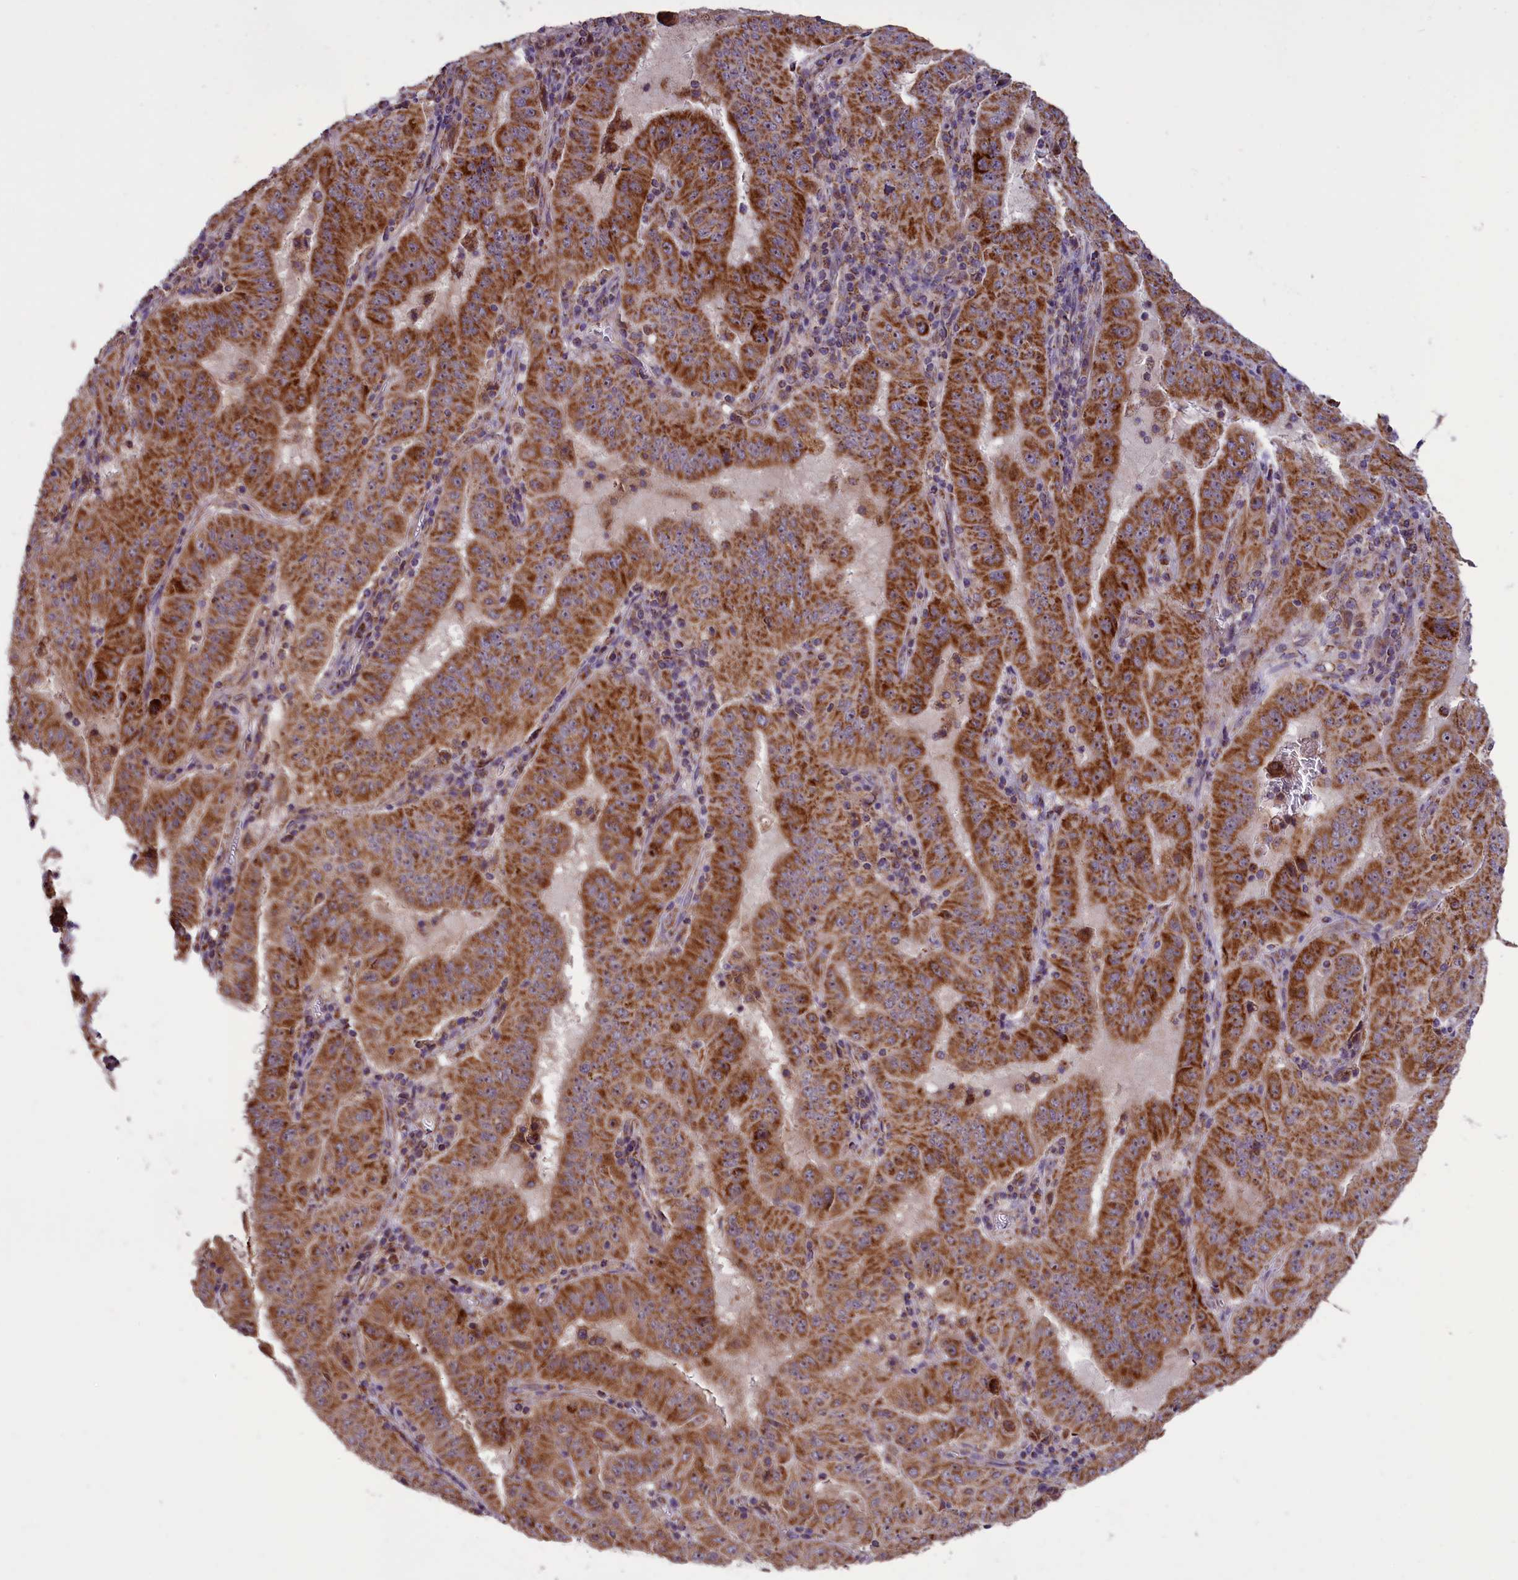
{"staining": {"intensity": "strong", "quantity": ">75%", "location": "cytoplasmic/membranous"}, "tissue": "pancreatic cancer", "cell_type": "Tumor cells", "image_type": "cancer", "snomed": [{"axis": "morphology", "description": "Adenocarcinoma, NOS"}, {"axis": "topography", "description": "Pancreas"}], "caption": "Approximately >75% of tumor cells in pancreatic cancer (adenocarcinoma) show strong cytoplasmic/membranous protein positivity as visualized by brown immunohistochemical staining.", "gene": "GLRX5", "patient": {"sex": "male", "age": 63}}